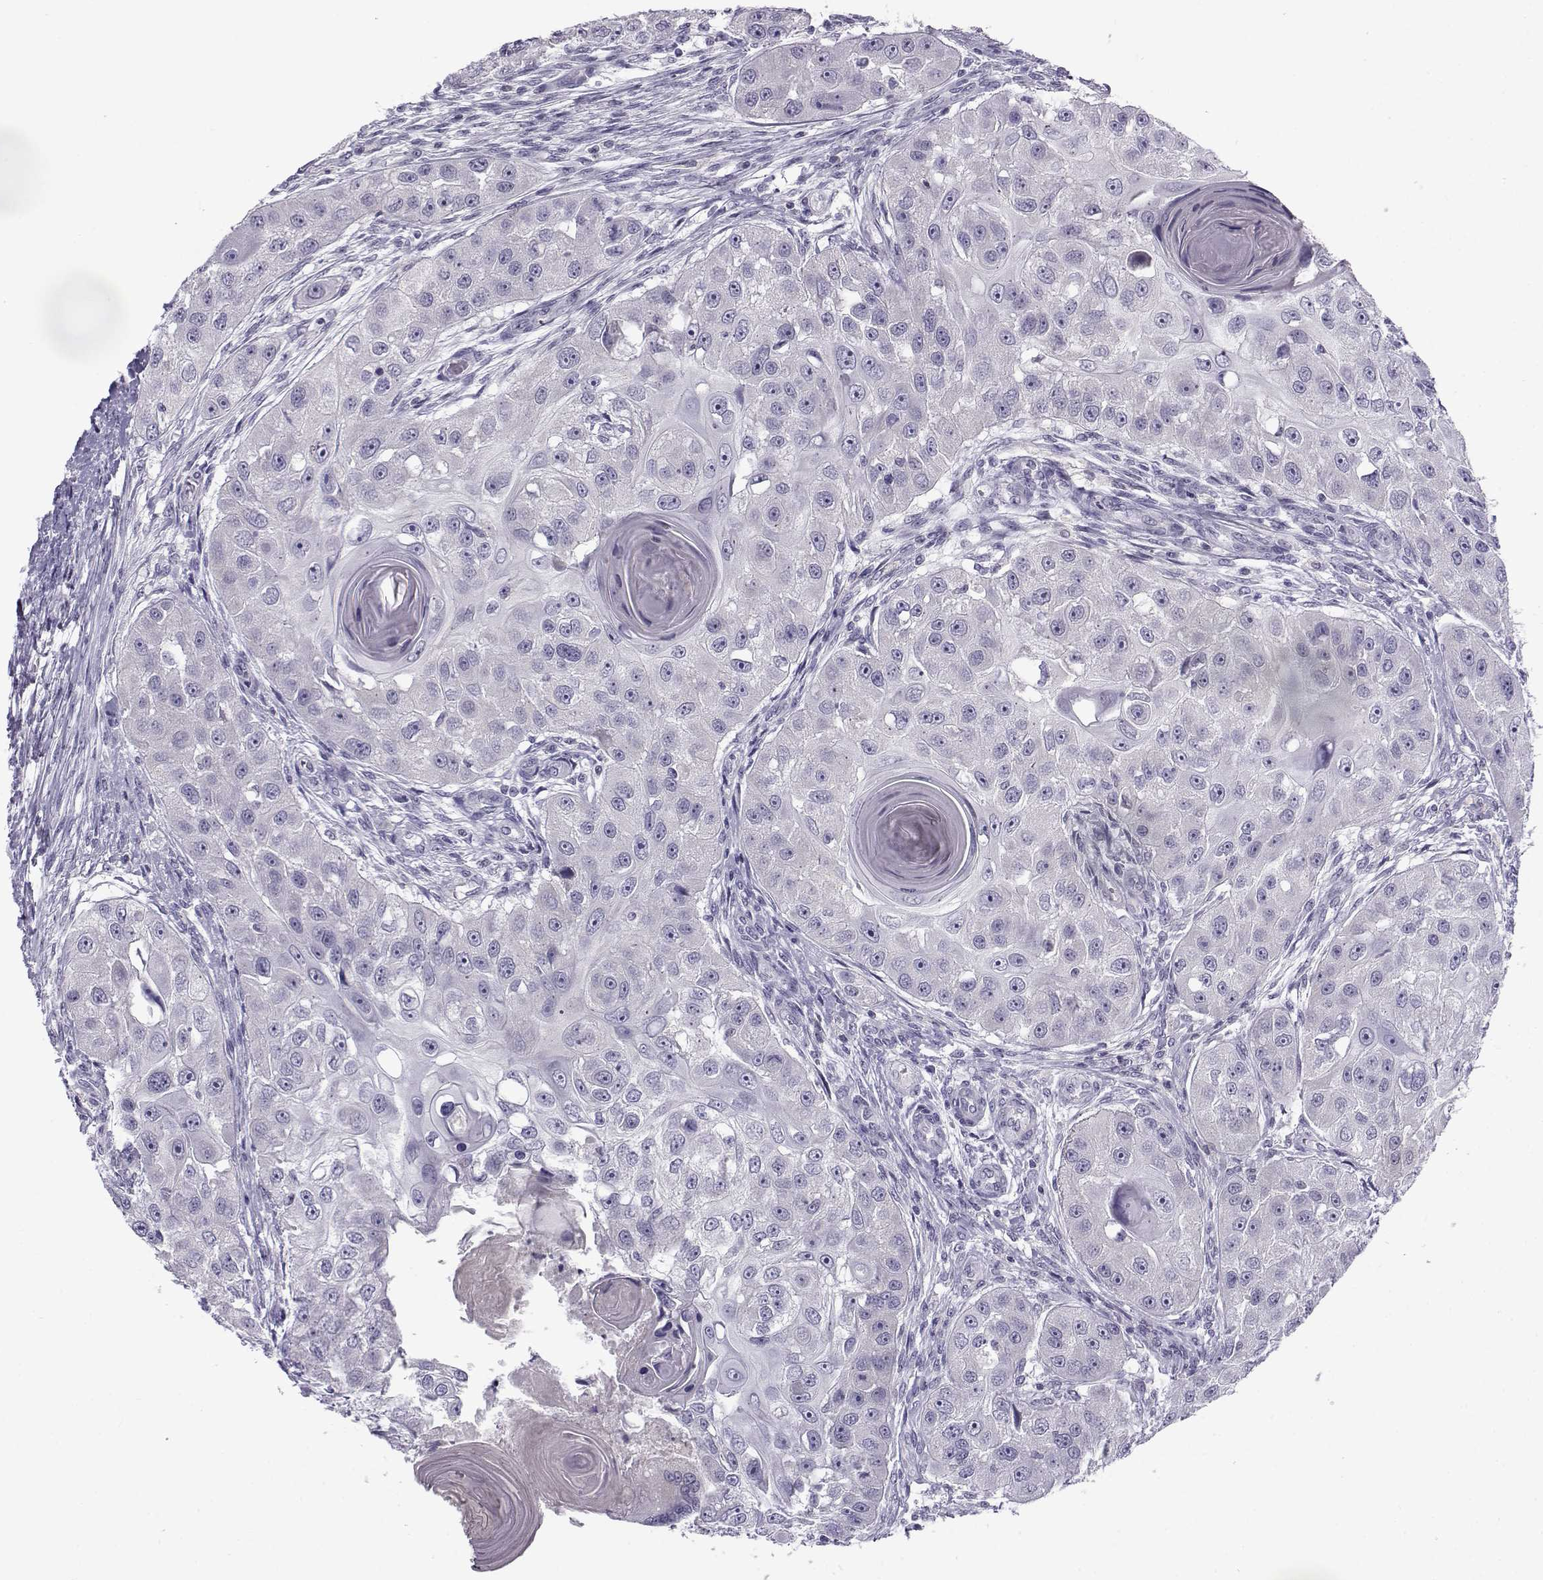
{"staining": {"intensity": "negative", "quantity": "none", "location": "none"}, "tissue": "head and neck cancer", "cell_type": "Tumor cells", "image_type": "cancer", "snomed": [{"axis": "morphology", "description": "Squamous cell carcinoma, NOS"}, {"axis": "topography", "description": "Head-Neck"}], "caption": "Head and neck squamous cell carcinoma stained for a protein using immunohistochemistry (IHC) reveals no staining tumor cells.", "gene": "FAM166A", "patient": {"sex": "male", "age": 51}}